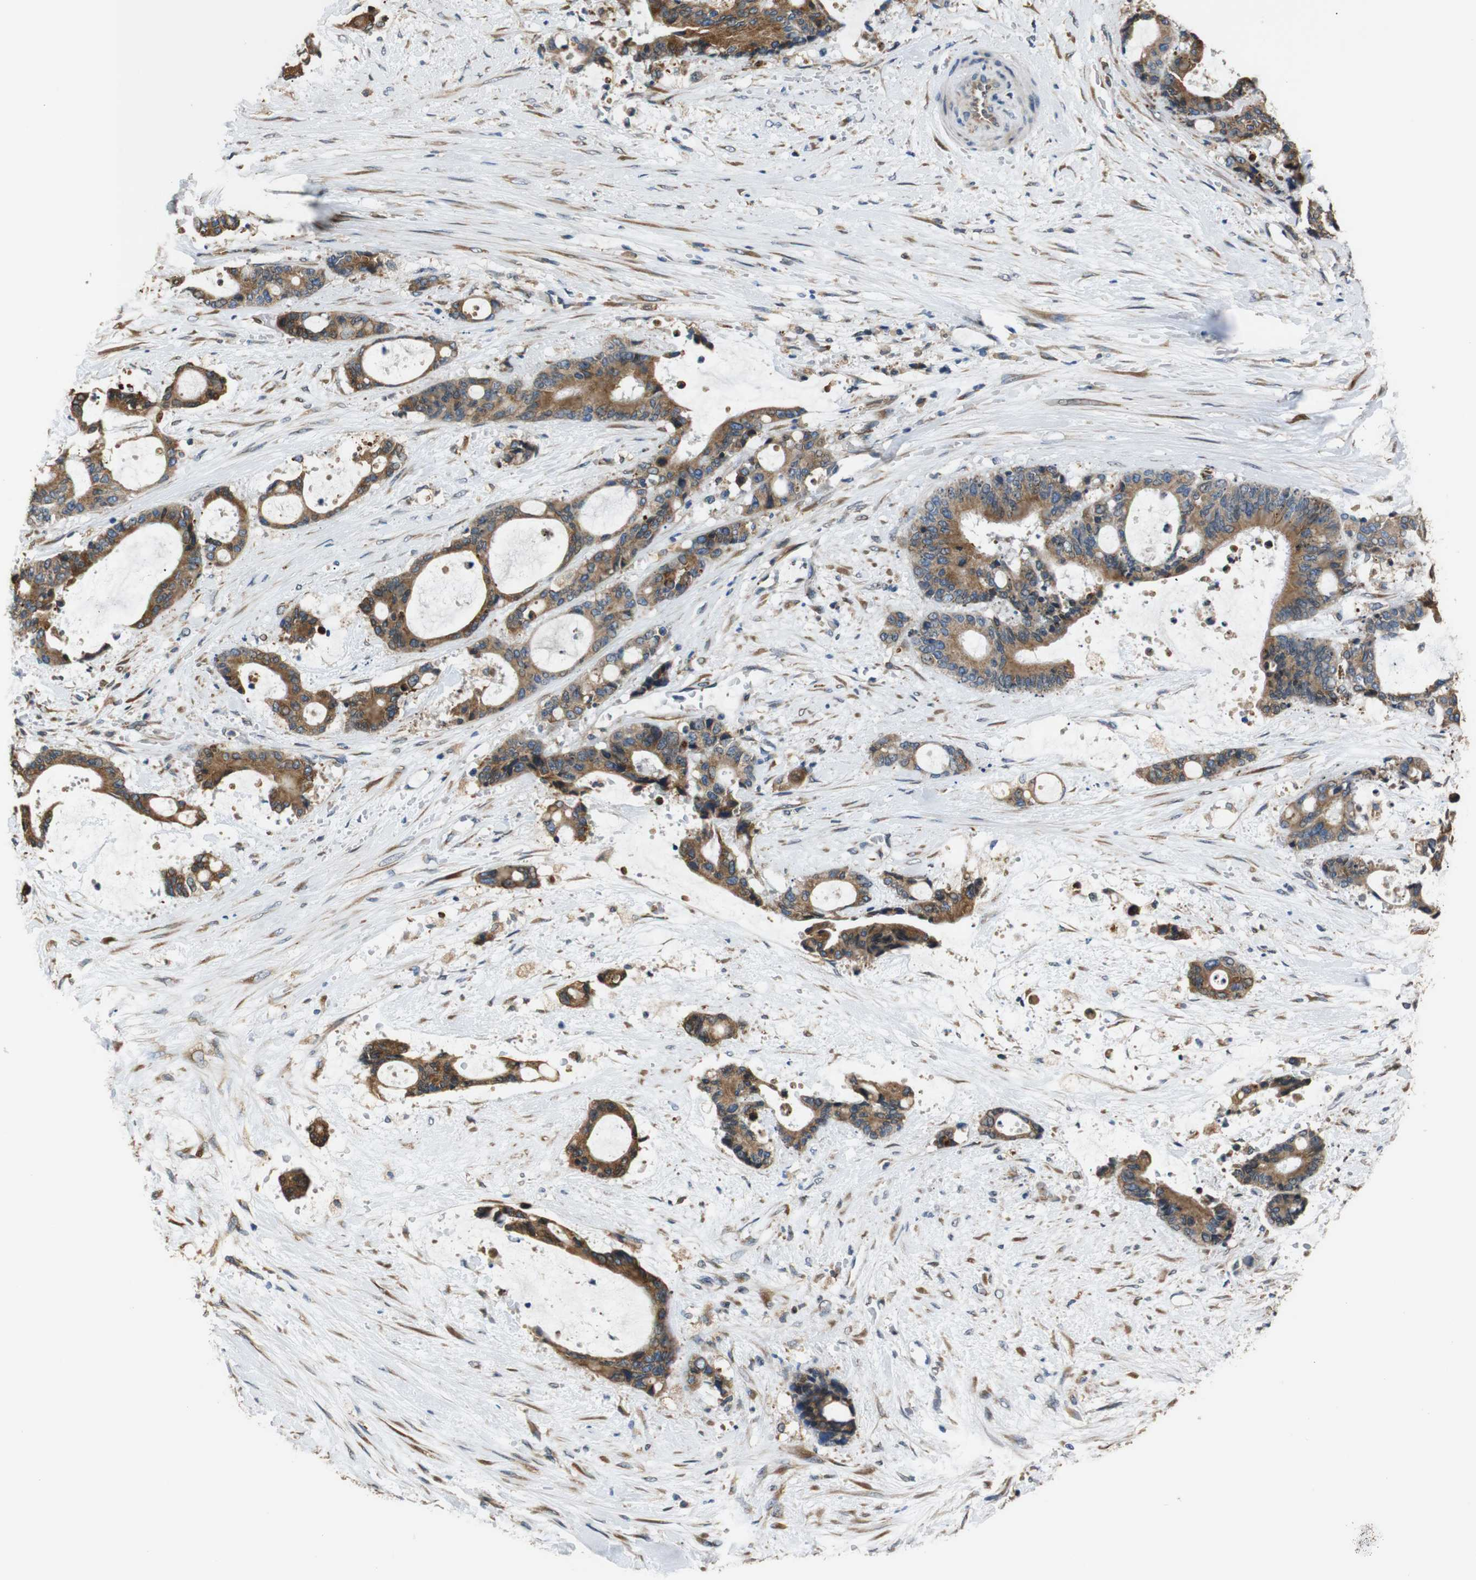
{"staining": {"intensity": "moderate", "quantity": ">75%", "location": "cytoplasmic/membranous"}, "tissue": "liver cancer", "cell_type": "Tumor cells", "image_type": "cancer", "snomed": [{"axis": "morphology", "description": "Normal tissue, NOS"}, {"axis": "morphology", "description": "Cholangiocarcinoma"}, {"axis": "topography", "description": "Liver"}, {"axis": "topography", "description": "Peripheral nerve tissue"}], "caption": "An image of cholangiocarcinoma (liver) stained for a protein reveals moderate cytoplasmic/membranous brown staining in tumor cells.", "gene": "TMED2", "patient": {"sex": "female", "age": 73}}